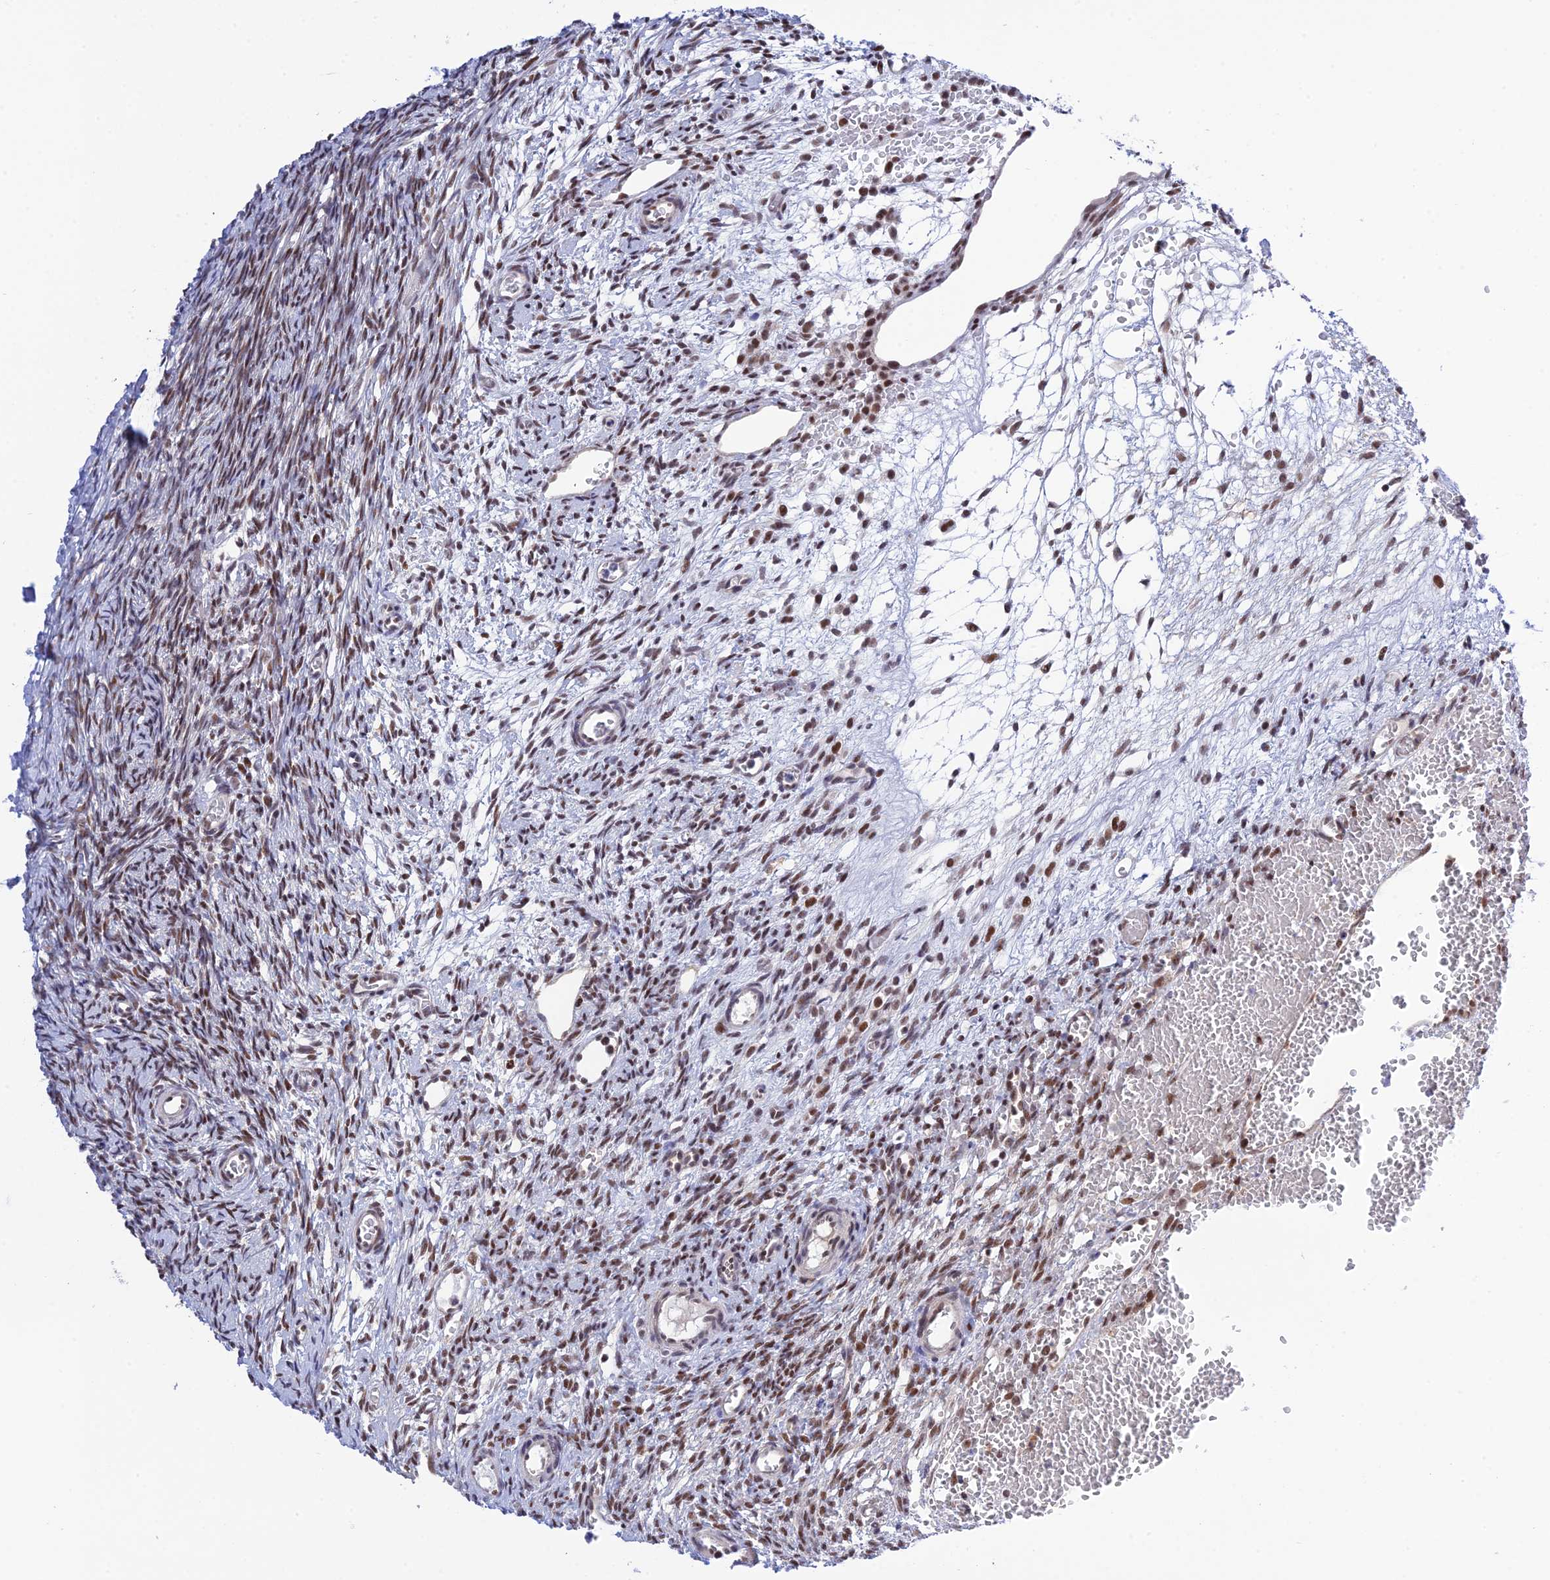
{"staining": {"intensity": "moderate", "quantity": ">75%", "location": "nuclear"}, "tissue": "ovary", "cell_type": "Ovarian stroma cells", "image_type": "normal", "snomed": [{"axis": "morphology", "description": "Normal tissue, NOS"}, {"axis": "topography", "description": "Ovary"}], "caption": "Moderate nuclear positivity is seen in about >75% of ovarian stroma cells in benign ovary.", "gene": "TCEA1", "patient": {"sex": "female", "age": 39}}